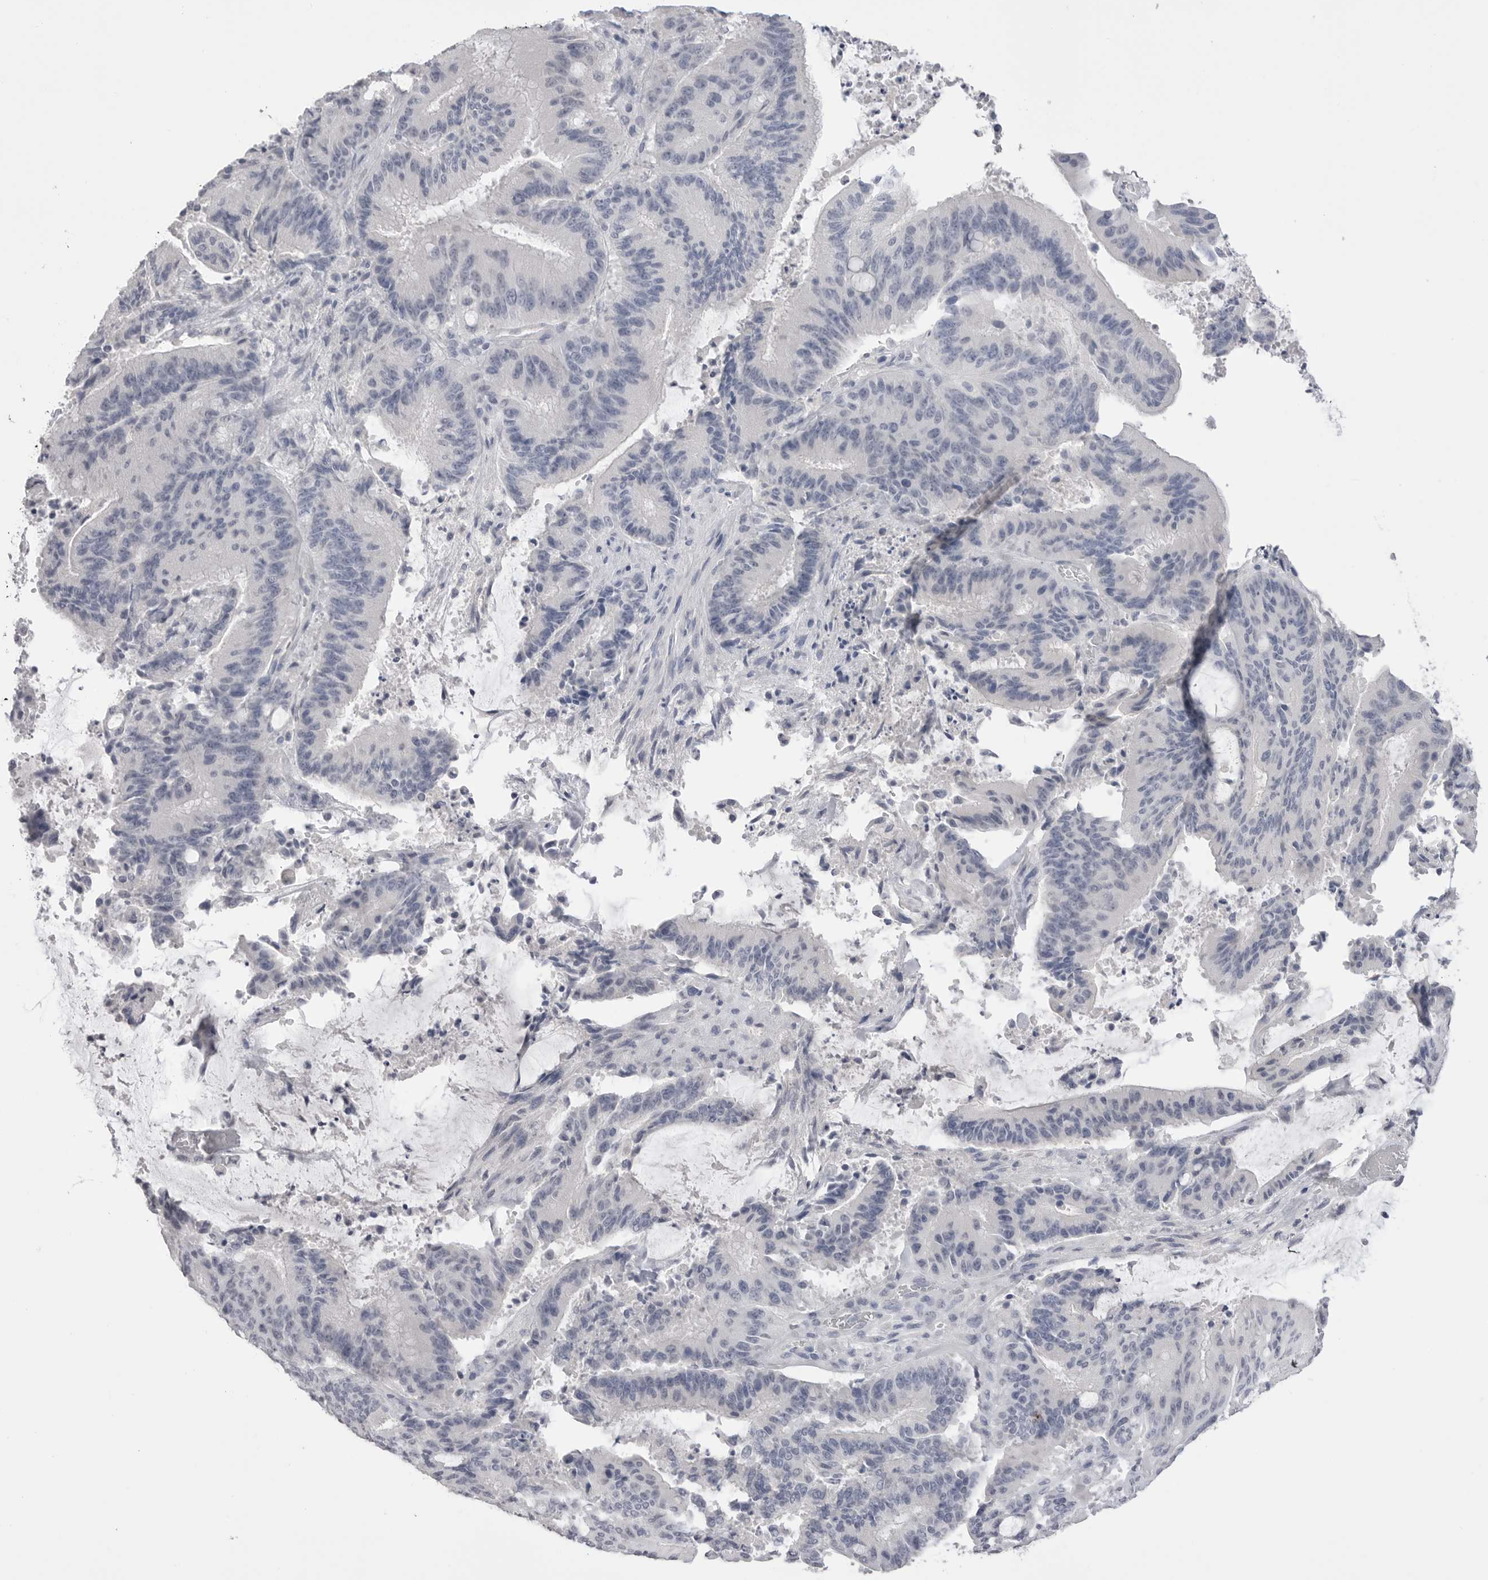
{"staining": {"intensity": "negative", "quantity": "none", "location": "none"}, "tissue": "liver cancer", "cell_type": "Tumor cells", "image_type": "cancer", "snomed": [{"axis": "morphology", "description": "Normal tissue, NOS"}, {"axis": "morphology", "description": "Cholangiocarcinoma"}, {"axis": "topography", "description": "Liver"}, {"axis": "topography", "description": "Peripheral nerve tissue"}], "caption": "Immunohistochemistry (IHC) image of neoplastic tissue: cholangiocarcinoma (liver) stained with DAB demonstrates no significant protein positivity in tumor cells. (Brightfield microscopy of DAB IHC at high magnification).", "gene": "CPB1", "patient": {"sex": "female", "age": 73}}